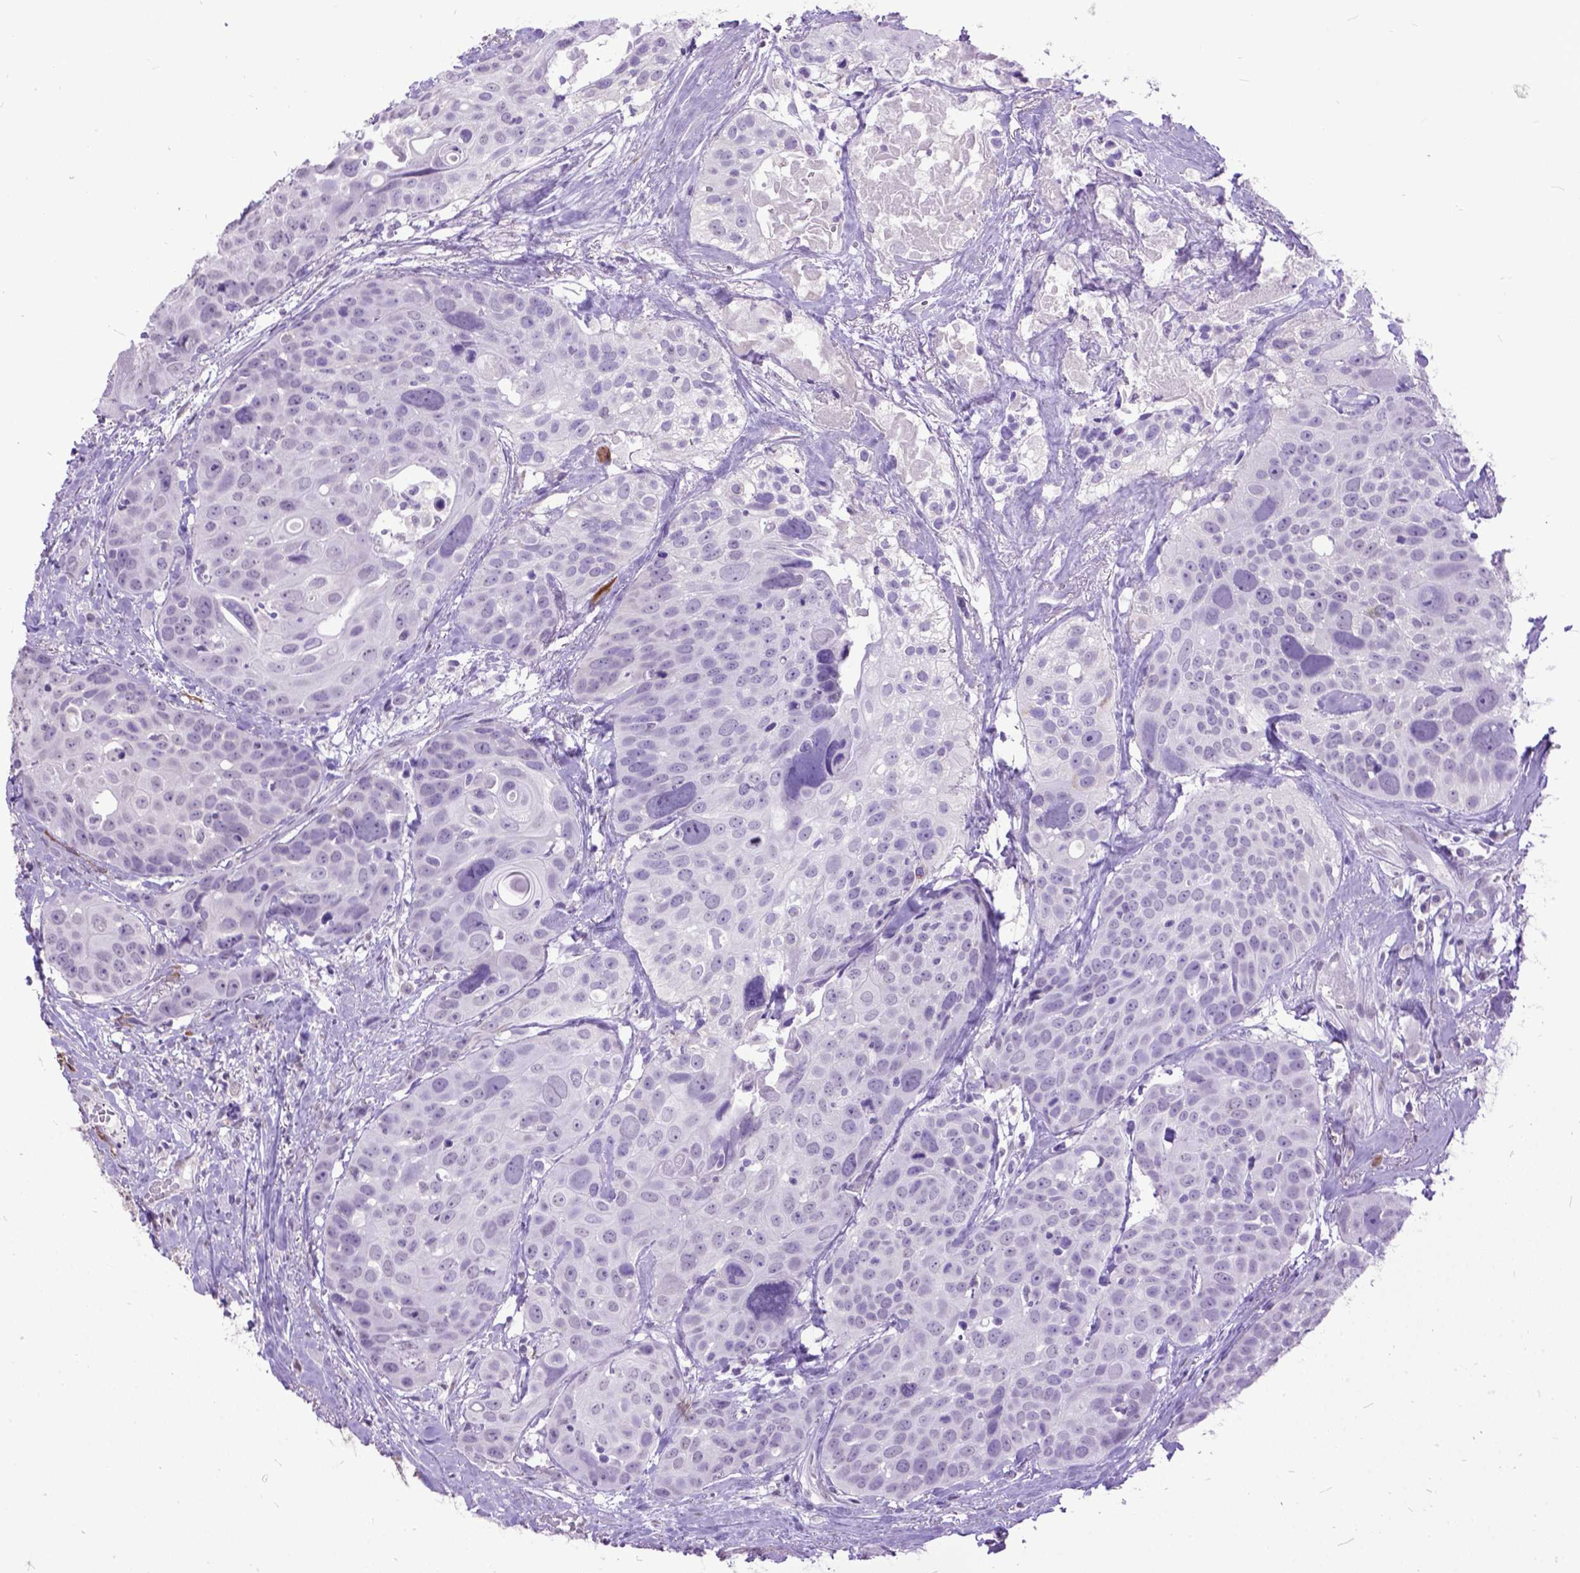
{"staining": {"intensity": "negative", "quantity": "none", "location": "none"}, "tissue": "head and neck cancer", "cell_type": "Tumor cells", "image_type": "cancer", "snomed": [{"axis": "morphology", "description": "Squamous cell carcinoma, NOS"}, {"axis": "topography", "description": "Oral tissue"}, {"axis": "topography", "description": "Head-Neck"}], "caption": "Protein analysis of head and neck squamous cell carcinoma demonstrates no significant staining in tumor cells.", "gene": "MARCHF10", "patient": {"sex": "male", "age": 56}}